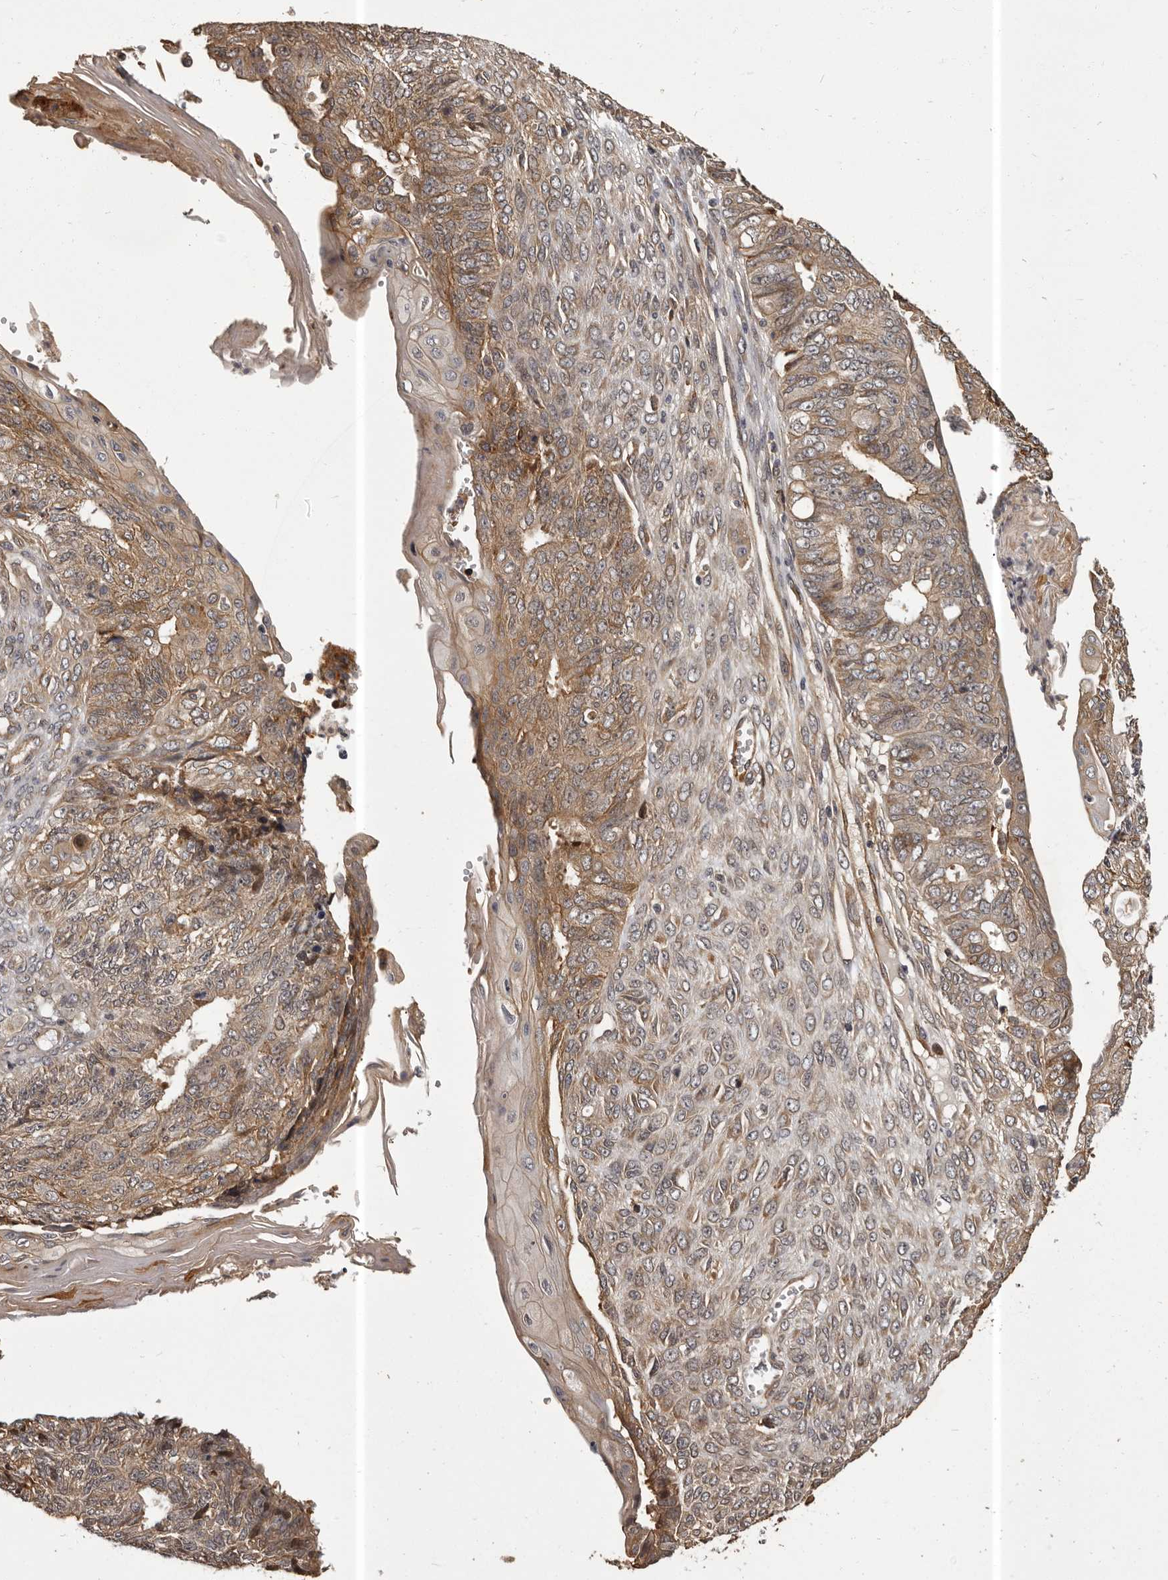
{"staining": {"intensity": "moderate", "quantity": ">75%", "location": "cytoplasmic/membranous"}, "tissue": "endometrial cancer", "cell_type": "Tumor cells", "image_type": "cancer", "snomed": [{"axis": "morphology", "description": "Adenocarcinoma, NOS"}, {"axis": "topography", "description": "Endometrium"}], "caption": "IHC staining of adenocarcinoma (endometrial), which exhibits medium levels of moderate cytoplasmic/membranous staining in approximately >75% of tumor cells indicating moderate cytoplasmic/membranous protein expression. The staining was performed using DAB (brown) for protein detection and nuclei were counterstained in hematoxylin (blue).", "gene": "SLITRK6", "patient": {"sex": "female", "age": 32}}